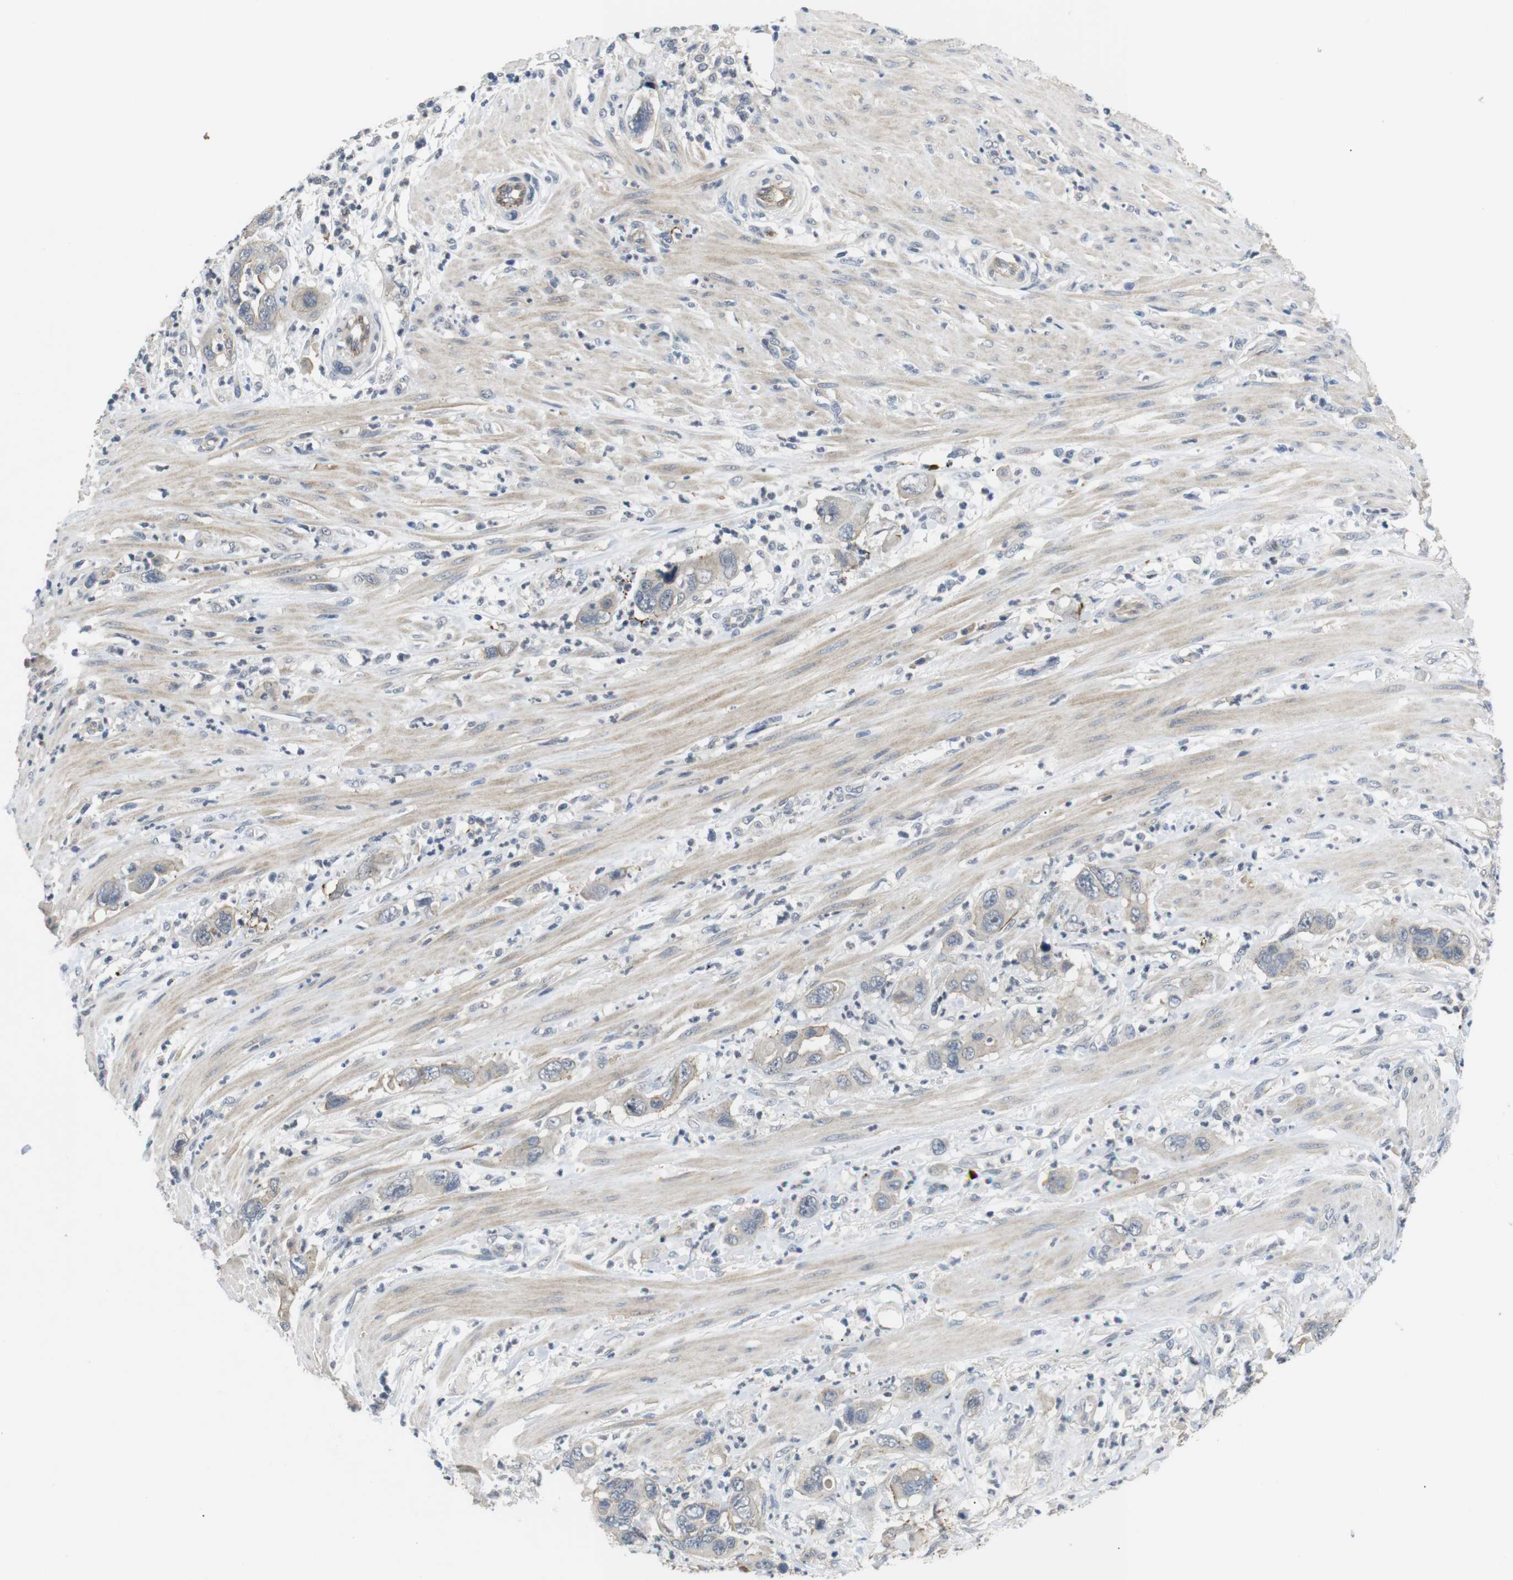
{"staining": {"intensity": "moderate", "quantity": "<25%", "location": "cytoplasmic/membranous"}, "tissue": "pancreatic cancer", "cell_type": "Tumor cells", "image_type": "cancer", "snomed": [{"axis": "morphology", "description": "Adenocarcinoma, NOS"}, {"axis": "topography", "description": "Pancreas"}], "caption": "A brown stain shows moderate cytoplasmic/membranous positivity of a protein in human adenocarcinoma (pancreatic) tumor cells.", "gene": "NECTIN1", "patient": {"sex": "female", "age": 71}}